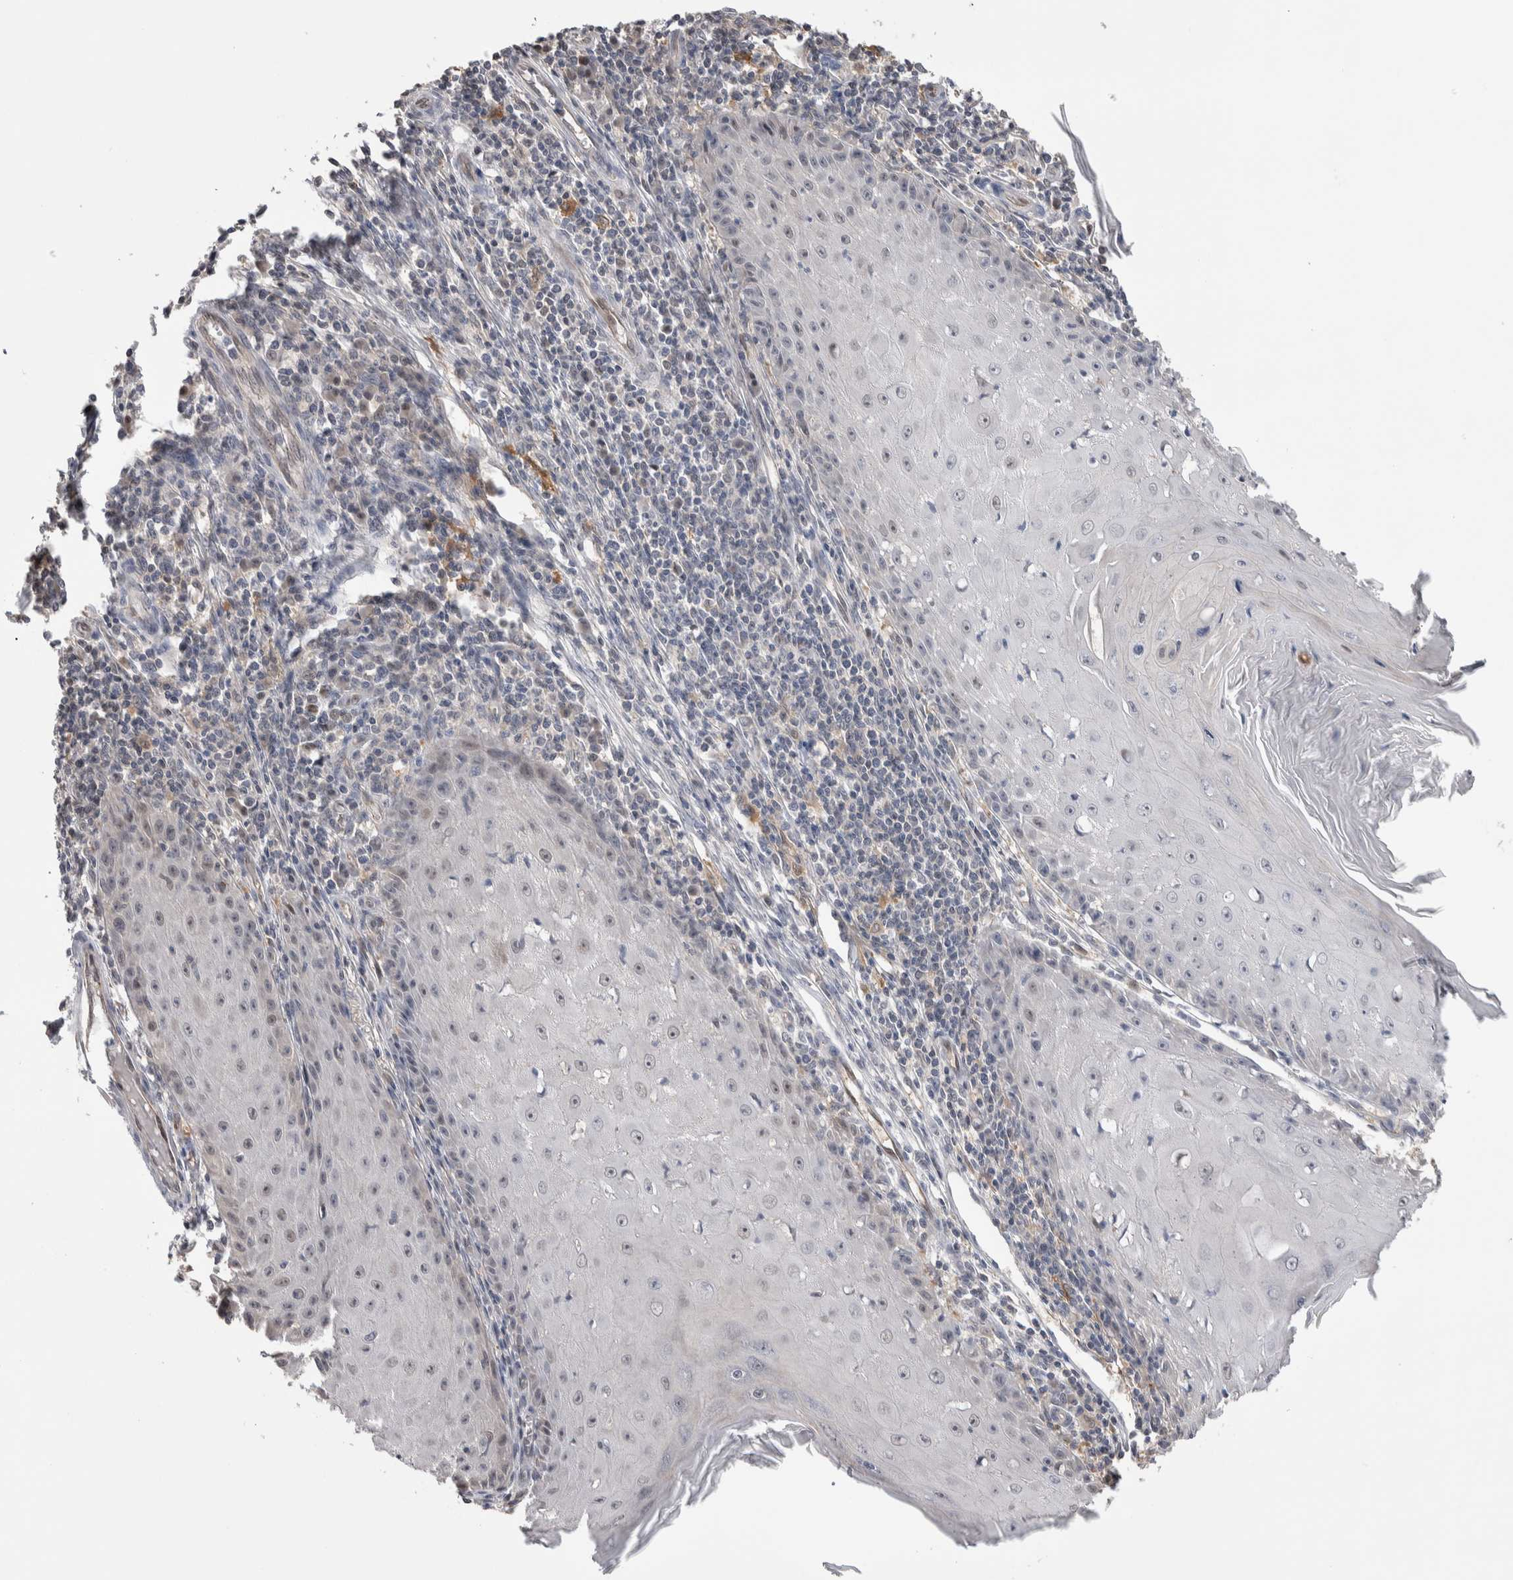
{"staining": {"intensity": "negative", "quantity": "none", "location": "none"}, "tissue": "skin cancer", "cell_type": "Tumor cells", "image_type": "cancer", "snomed": [{"axis": "morphology", "description": "Squamous cell carcinoma, NOS"}, {"axis": "topography", "description": "Skin"}], "caption": "High magnification brightfield microscopy of skin squamous cell carcinoma stained with DAB (brown) and counterstained with hematoxylin (blue): tumor cells show no significant positivity.", "gene": "ZBTB49", "patient": {"sex": "female", "age": 73}}